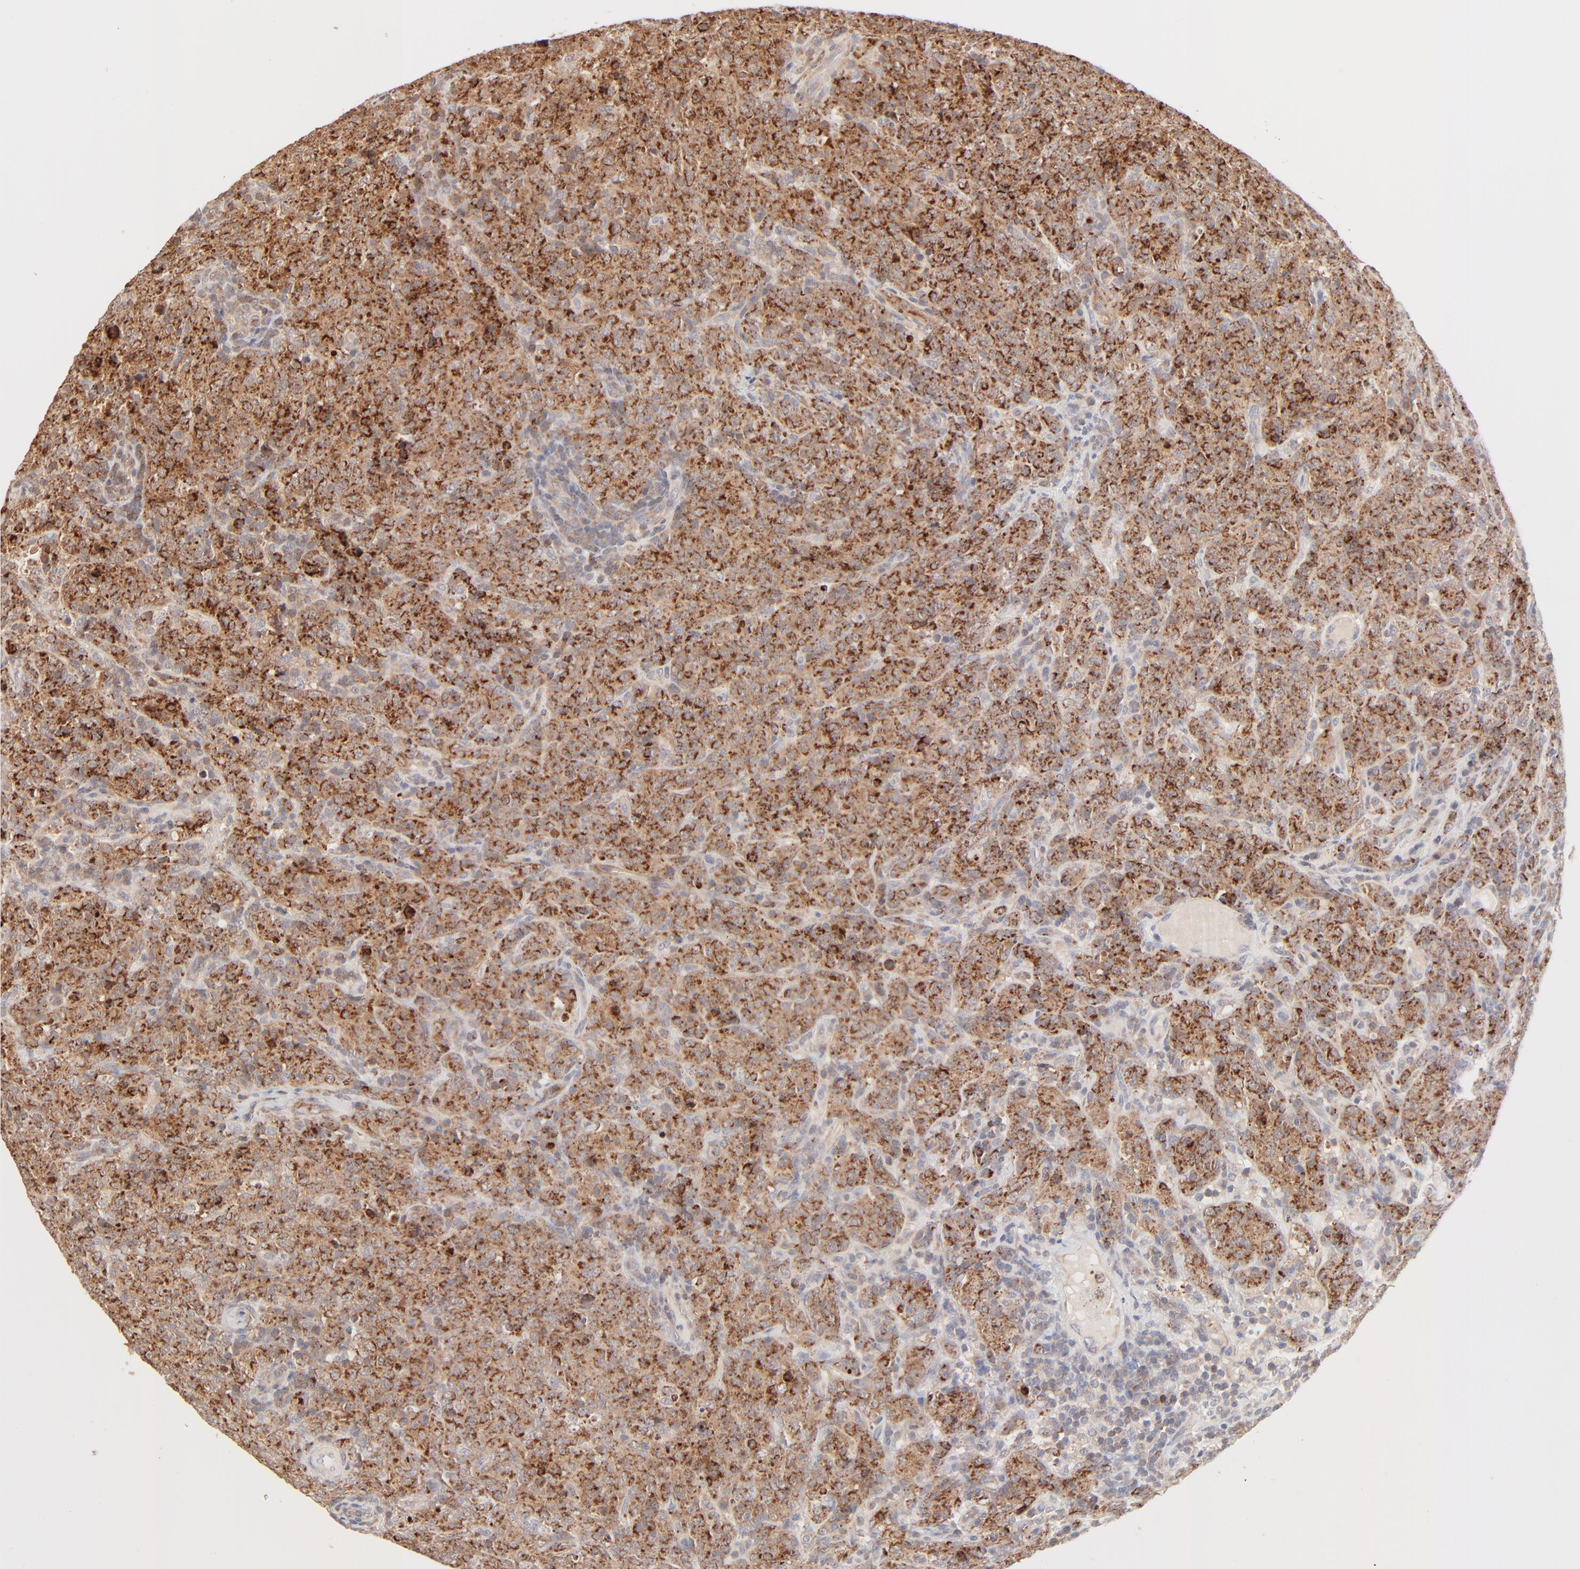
{"staining": {"intensity": "moderate", "quantity": ">75%", "location": "cytoplasmic/membranous"}, "tissue": "lymphoma", "cell_type": "Tumor cells", "image_type": "cancer", "snomed": [{"axis": "morphology", "description": "Malignant lymphoma, non-Hodgkin's type, High grade"}, {"axis": "topography", "description": "Tonsil"}], "caption": "Moderate cytoplasmic/membranous expression is seen in about >75% of tumor cells in lymphoma.", "gene": "CSPG4", "patient": {"sex": "female", "age": 36}}